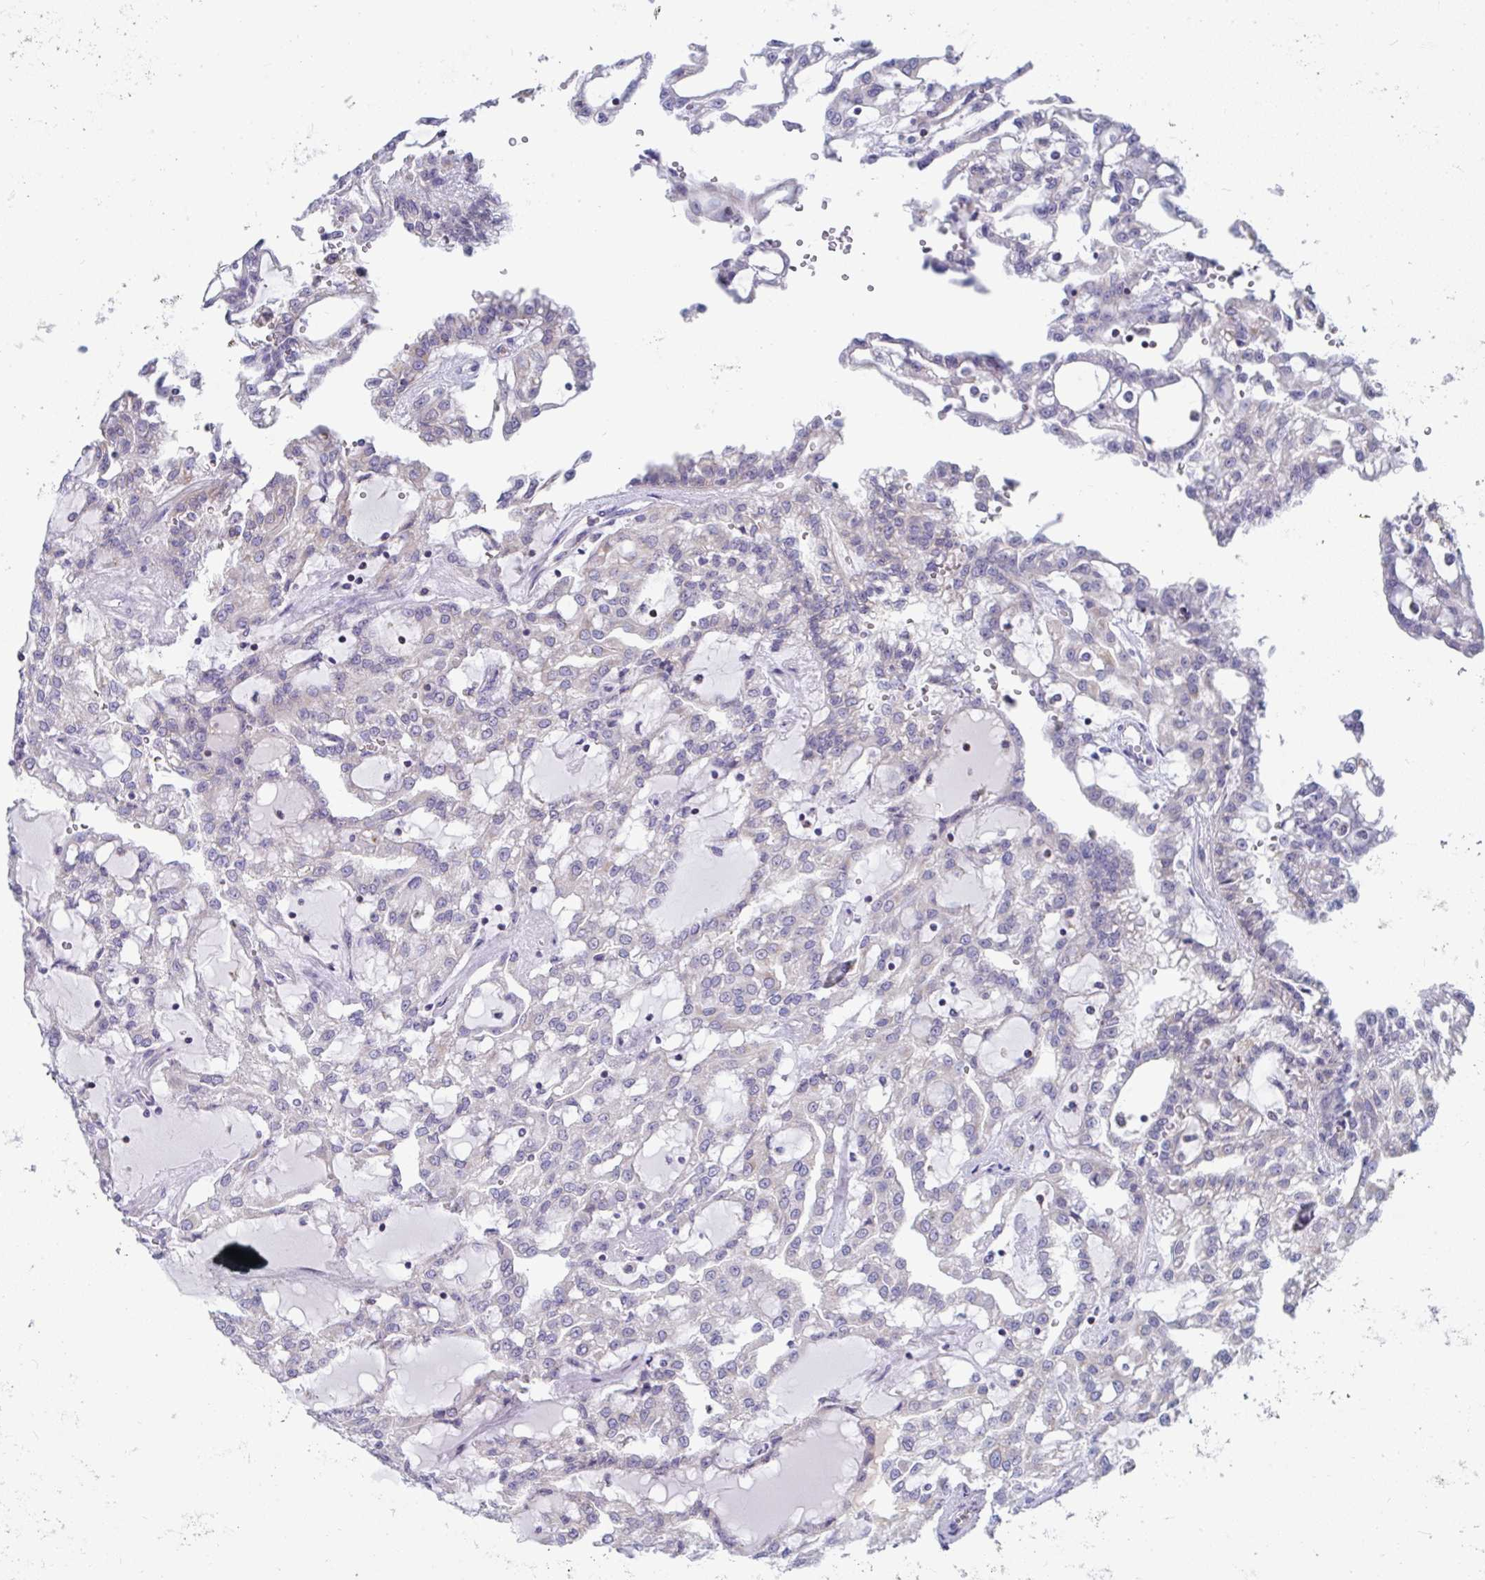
{"staining": {"intensity": "negative", "quantity": "none", "location": "none"}, "tissue": "renal cancer", "cell_type": "Tumor cells", "image_type": "cancer", "snomed": [{"axis": "morphology", "description": "Adenocarcinoma, NOS"}, {"axis": "topography", "description": "Kidney"}], "caption": "Tumor cells are negative for protein expression in human renal cancer. (DAB immunohistochemistry (IHC) visualized using brightfield microscopy, high magnification).", "gene": "MGAM2", "patient": {"sex": "male", "age": 63}}